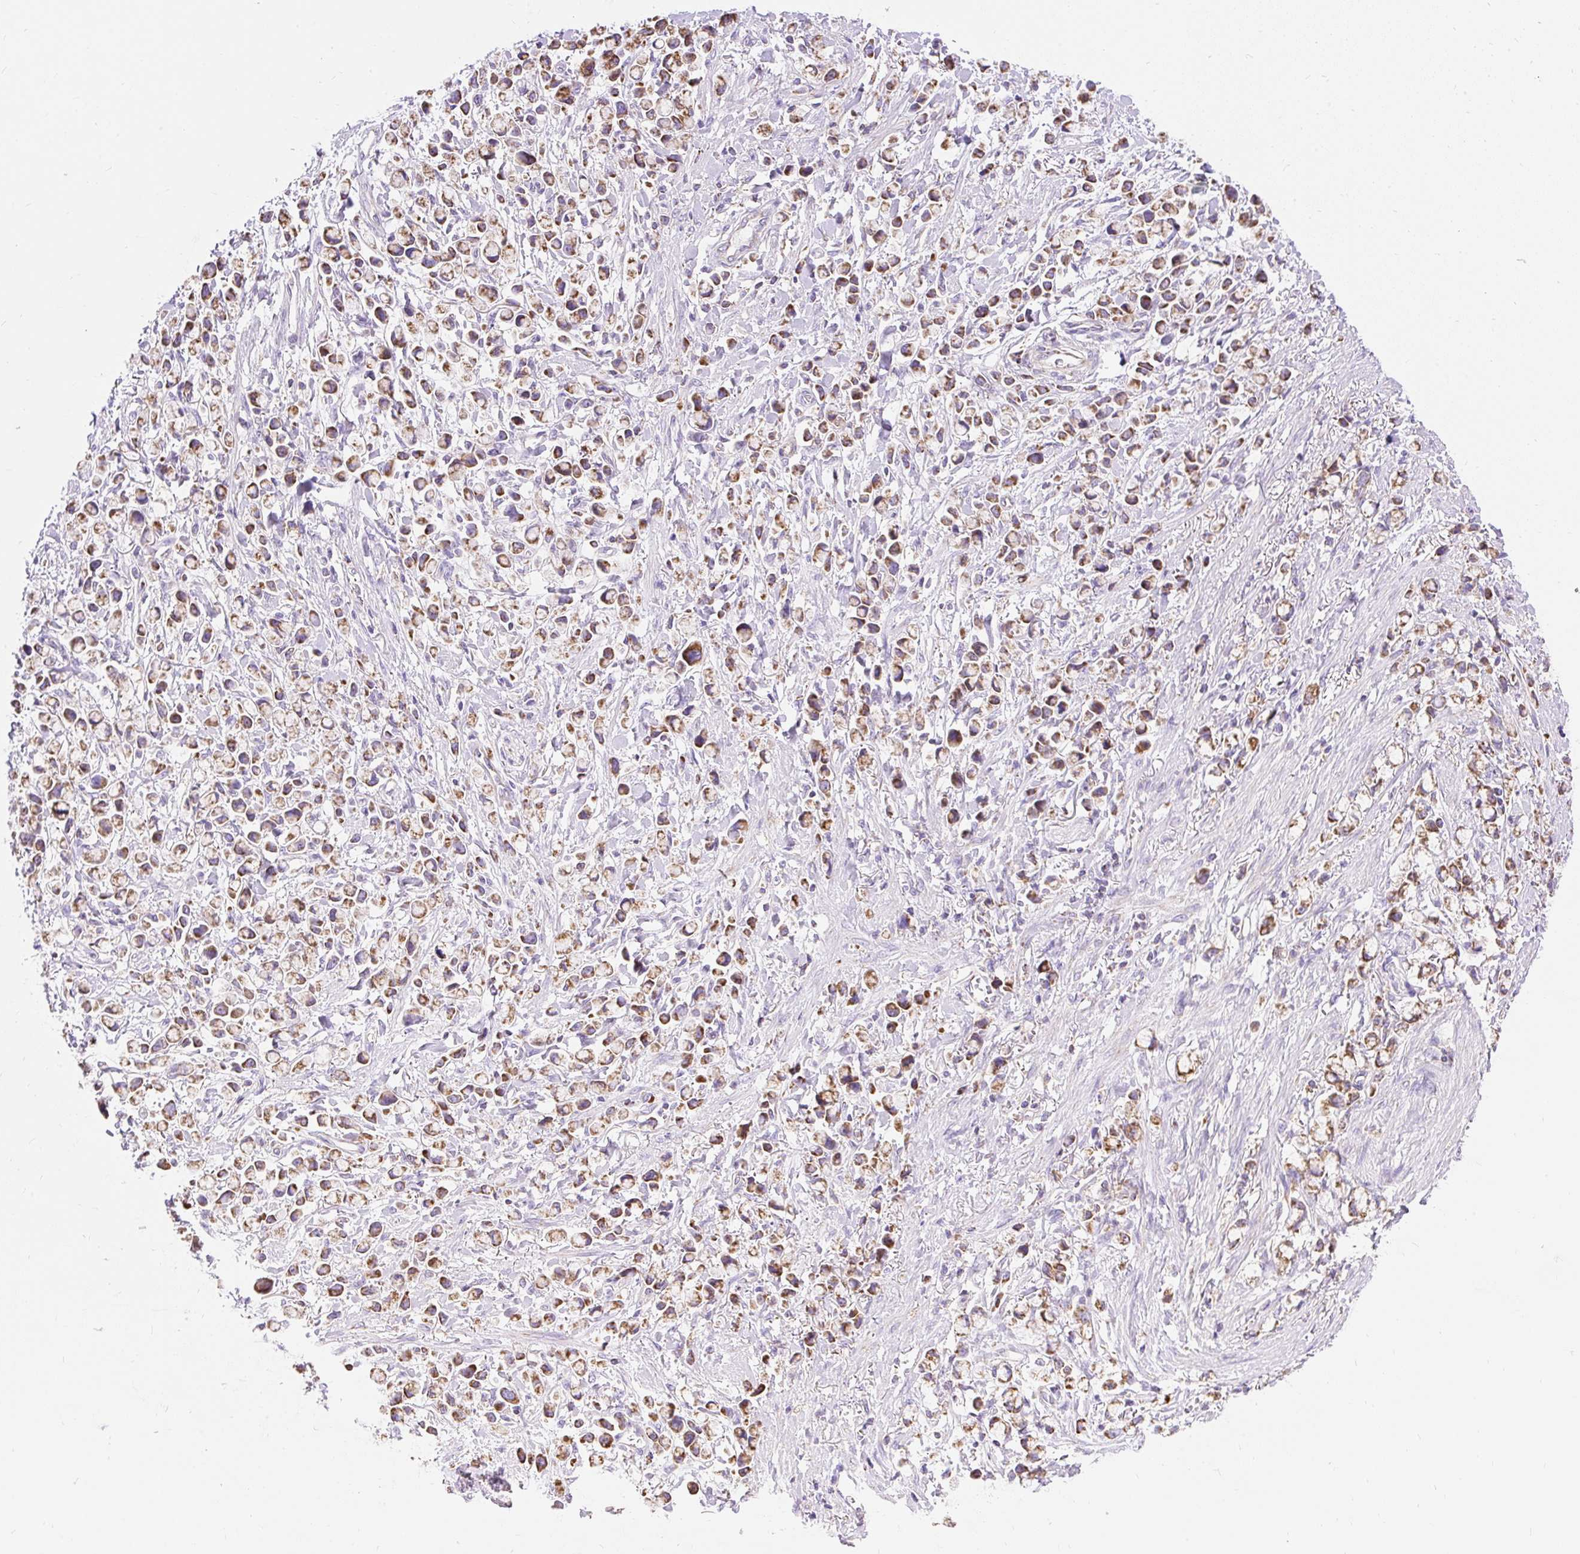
{"staining": {"intensity": "moderate", "quantity": ">75%", "location": "cytoplasmic/membranous"}, "tissue": "stomach cancer", "cell_type": "Tumor cells", "image_type": "cancer", "snomed": [{"axis": "morphology", "description": "Adenocarcinoma, NOS"}, {"axis": "topography", "description": "Stomach"}], "caption": "Protein expression analysis of stomach cancer reveals moderate cytoplasmic/membranous staining in approximately >75% of tumor cells.", "gene": "DAAM2", "patient": {"sex": "female", "age": 81}}